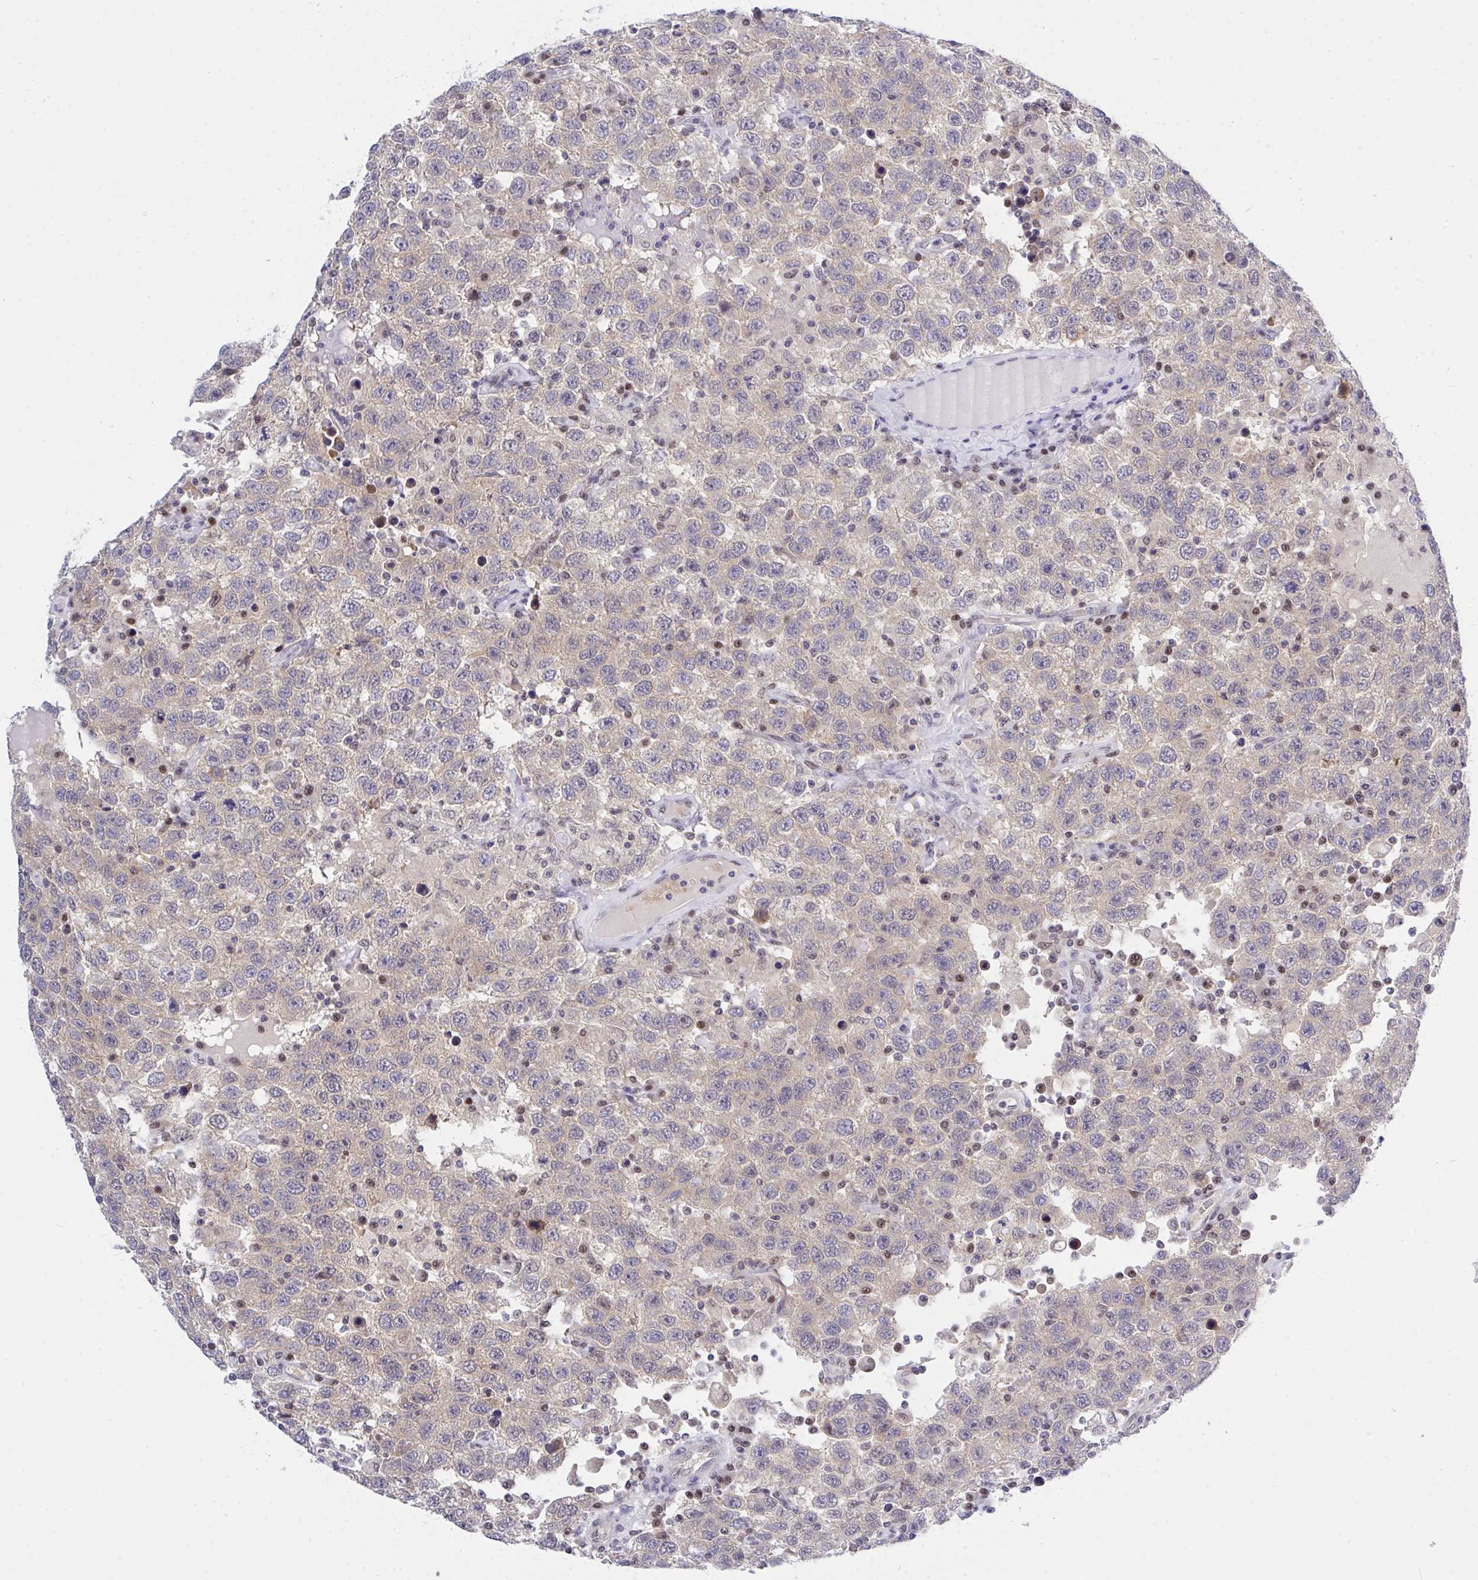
{"staining": {"intensity": "weak", "quantity": "25%-75%", "location": "cytoplasmic/membranous"}, "tissue": "testis cancer", "cell_type": "Tumor cells", "image_type": "cancer", "snomed": [{"axis": "morphology", "description": "Seminoma, NOS"}, {"axis": "topography", "description": "Testis"}], "caption": "Immunohistochemical staining of seminoma (testis) demonstrates low levels of weak cytoplasmic/membranous staining in about 25%-75% of tumor cells. (DAB (3,3'-diaminobenzidine) IHC with brightfield microscopy, high magnification).", "gene": "THOP1", "patient": {"sex": "male", "age": 41}}